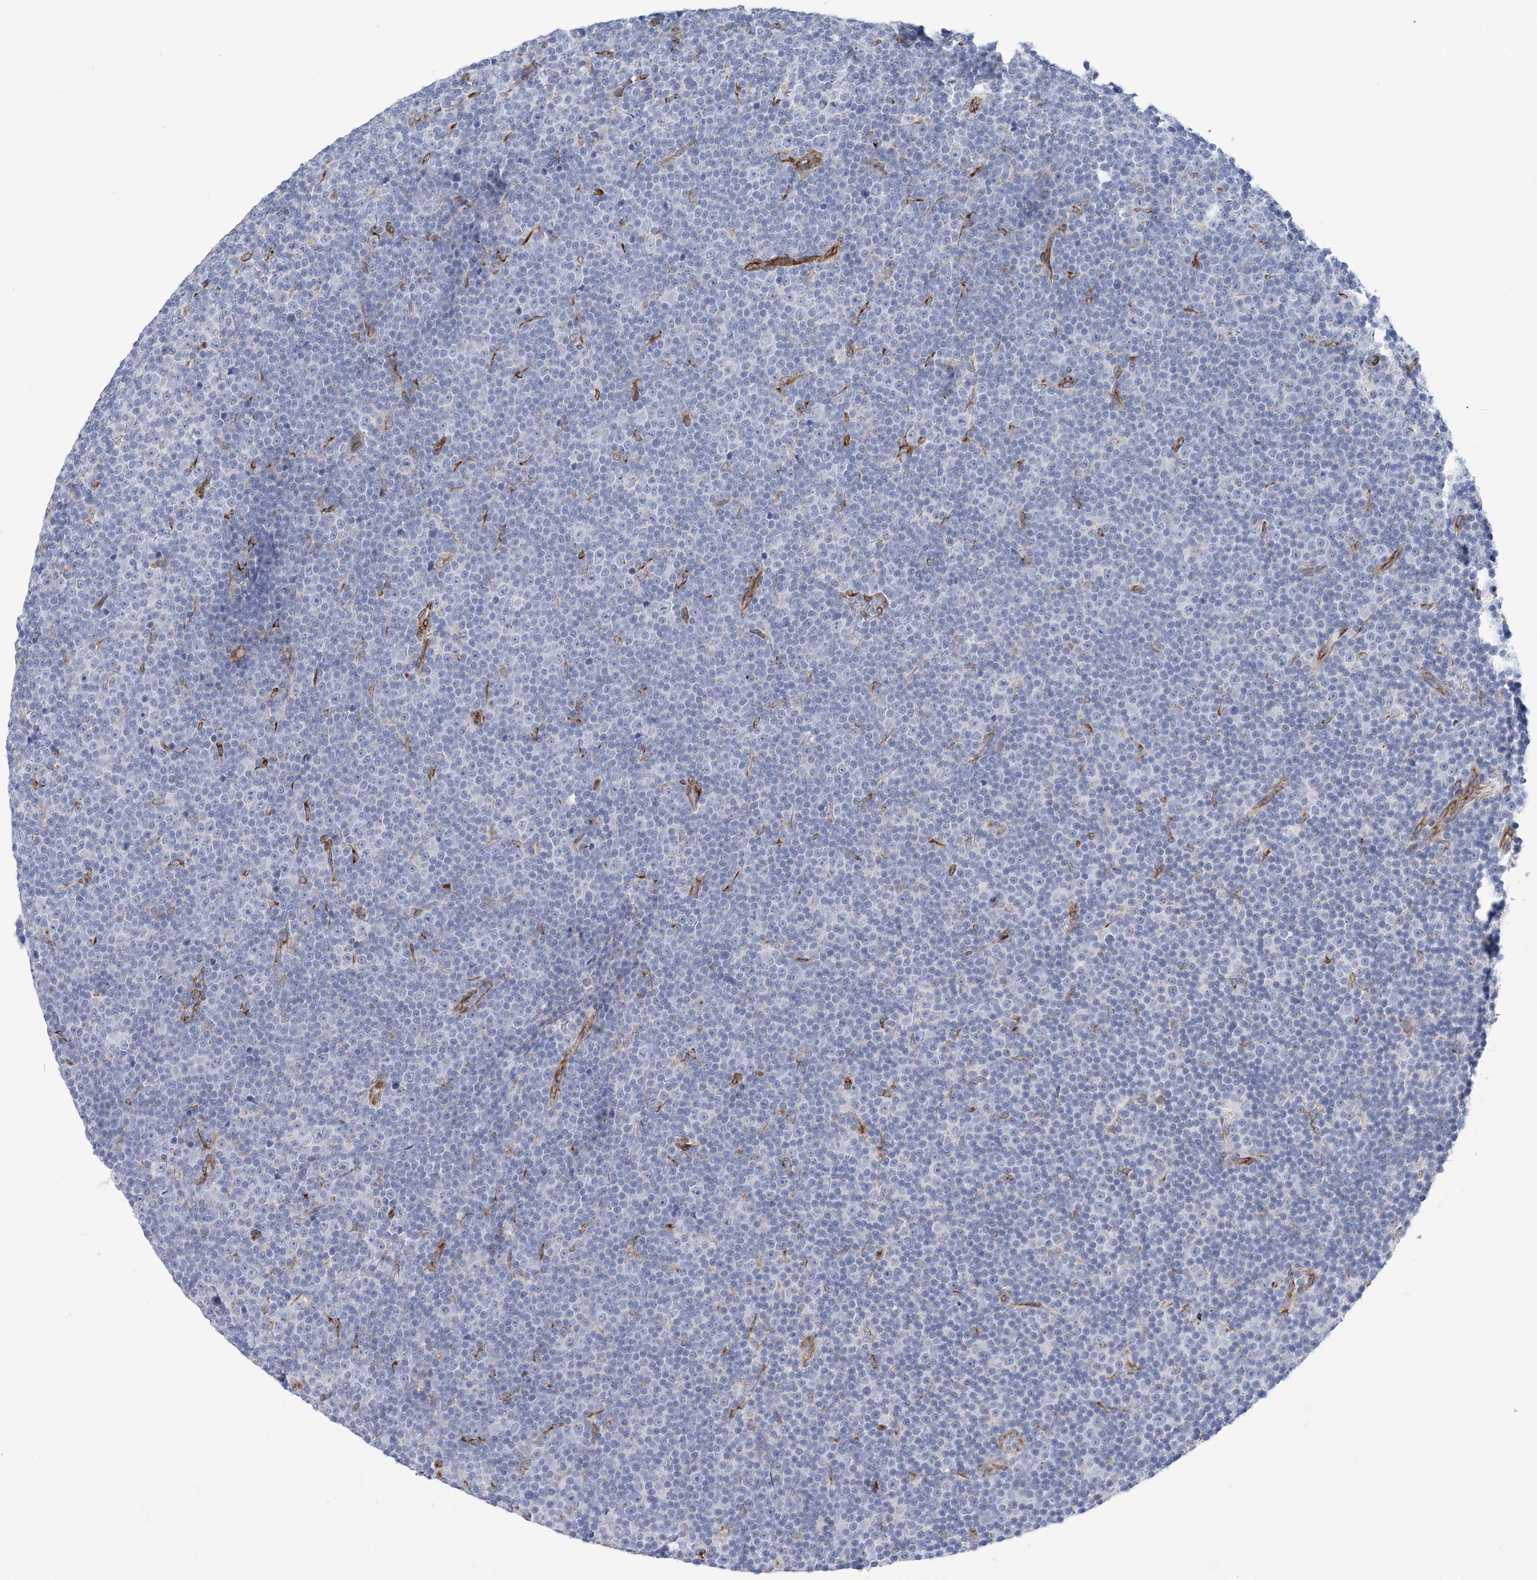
{"staining": {"intensity": "negative", "quantity": "none", "location": "none"}, "tissue": "lymphoma", "cell_type": "Tumor cells", "image_type": "cancer", "snomed": [{"axis": "morphology", "description": "Malignant lymphoma, non-Hodgkin's type, Low grade"}, {"axis": "topography", "description": "Lymph node"}], "caption": "Tumor cells show no significant protein positivity in low-grade malignant lymphoma, non-Hodgkin's type. Nuclei are stained in blue.", "gene": "PLEKHG4B", "patient": {"sex": "female", "age": 67}}